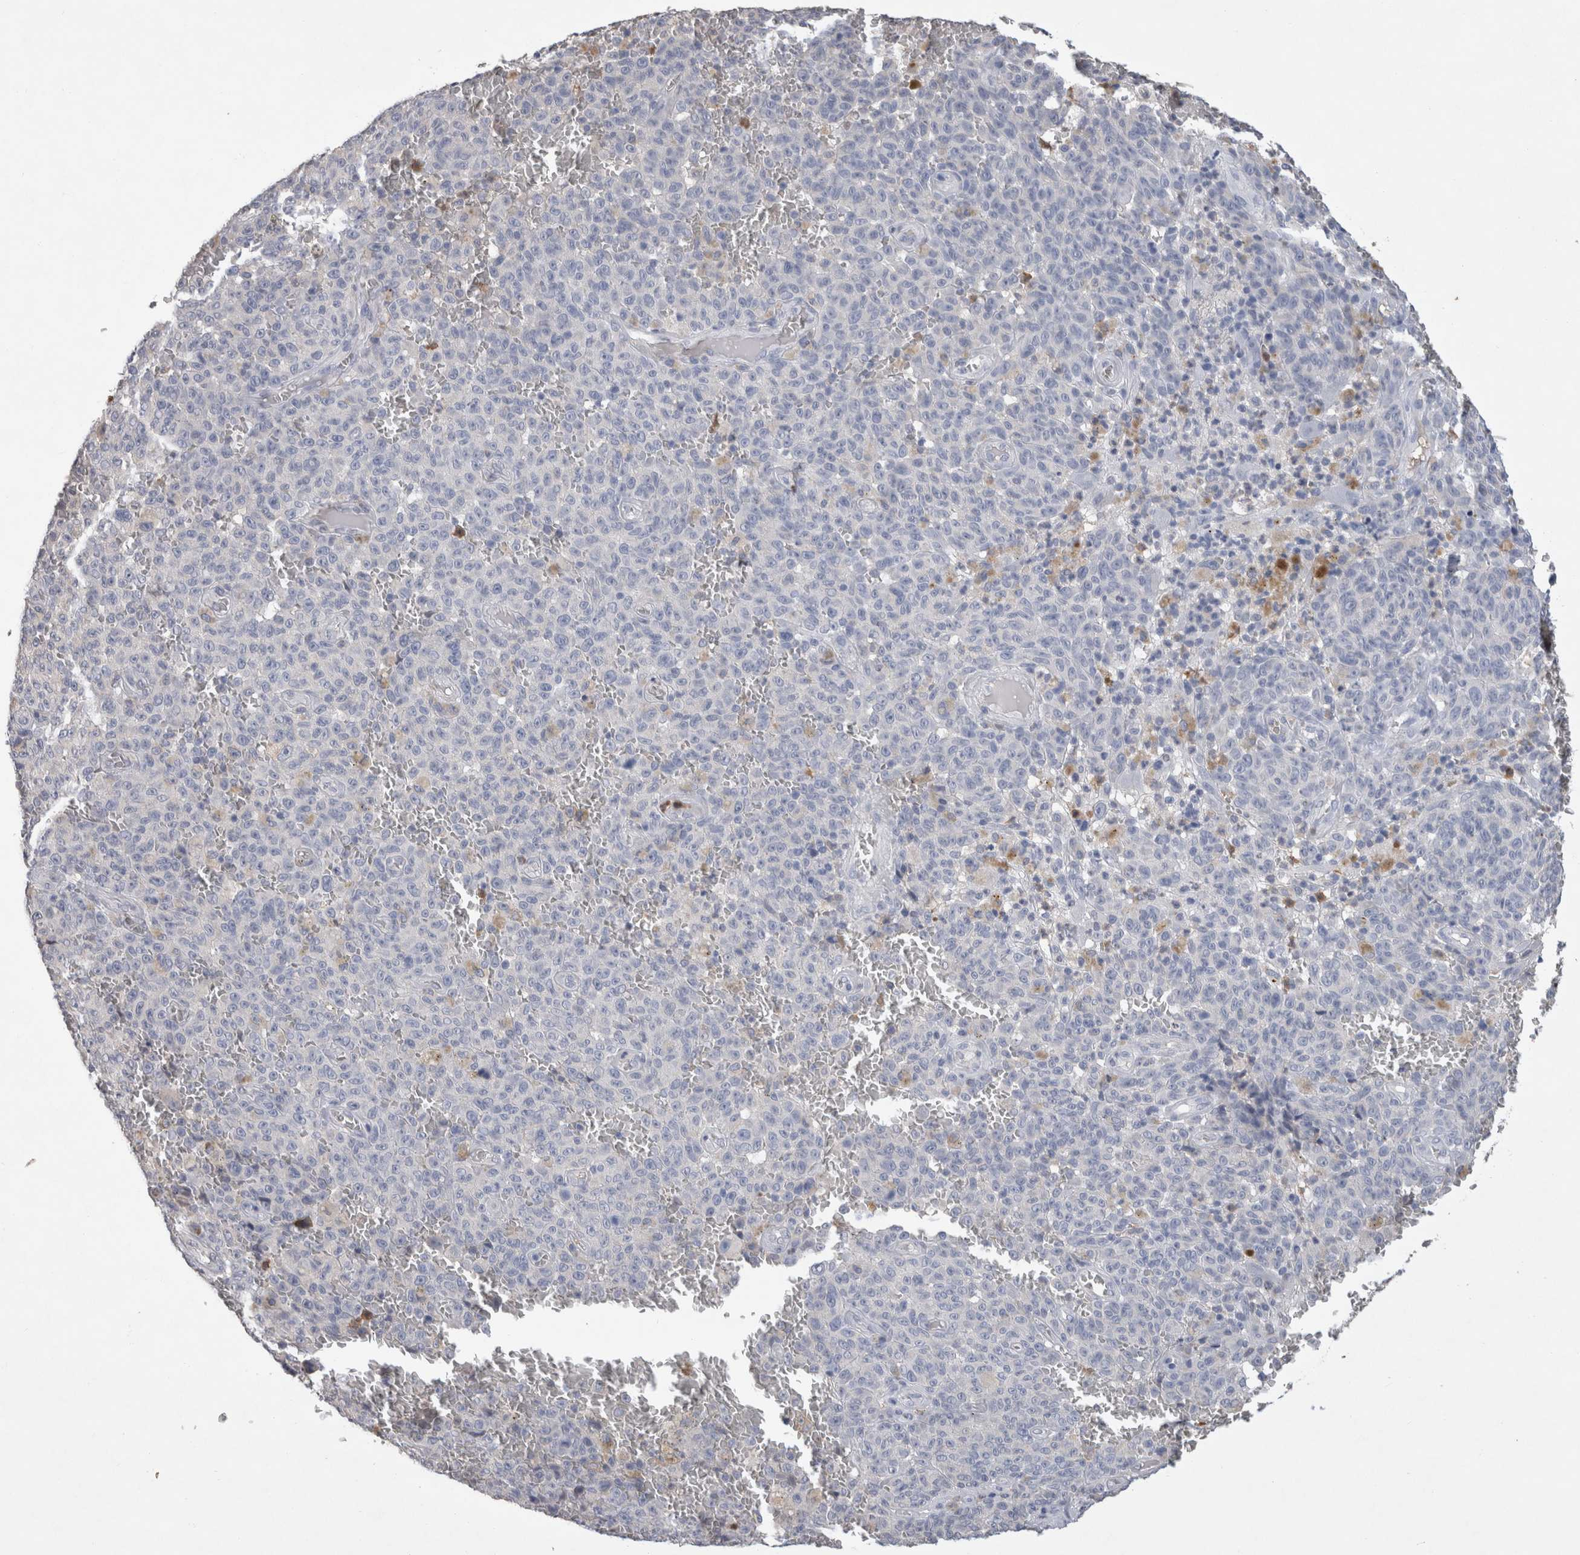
{"staining": {"intensity": "negative", "quantity": "none", "location": "none"}, "tissue": "melanoma", "cell_type": "Tumor cells", "image_type": "cancer", "snomed": [{"axis": "morphology", "description": "Malignant melanoma, NOS"}, {"axis": "topography", "description": "Skin"}], "caption": "Malignant melanoma stained for a protein using immunohistochemistry displays no positivity tumor cells.", "gene": "FABP7", "patient": {"sex": "female", "age": 82}}